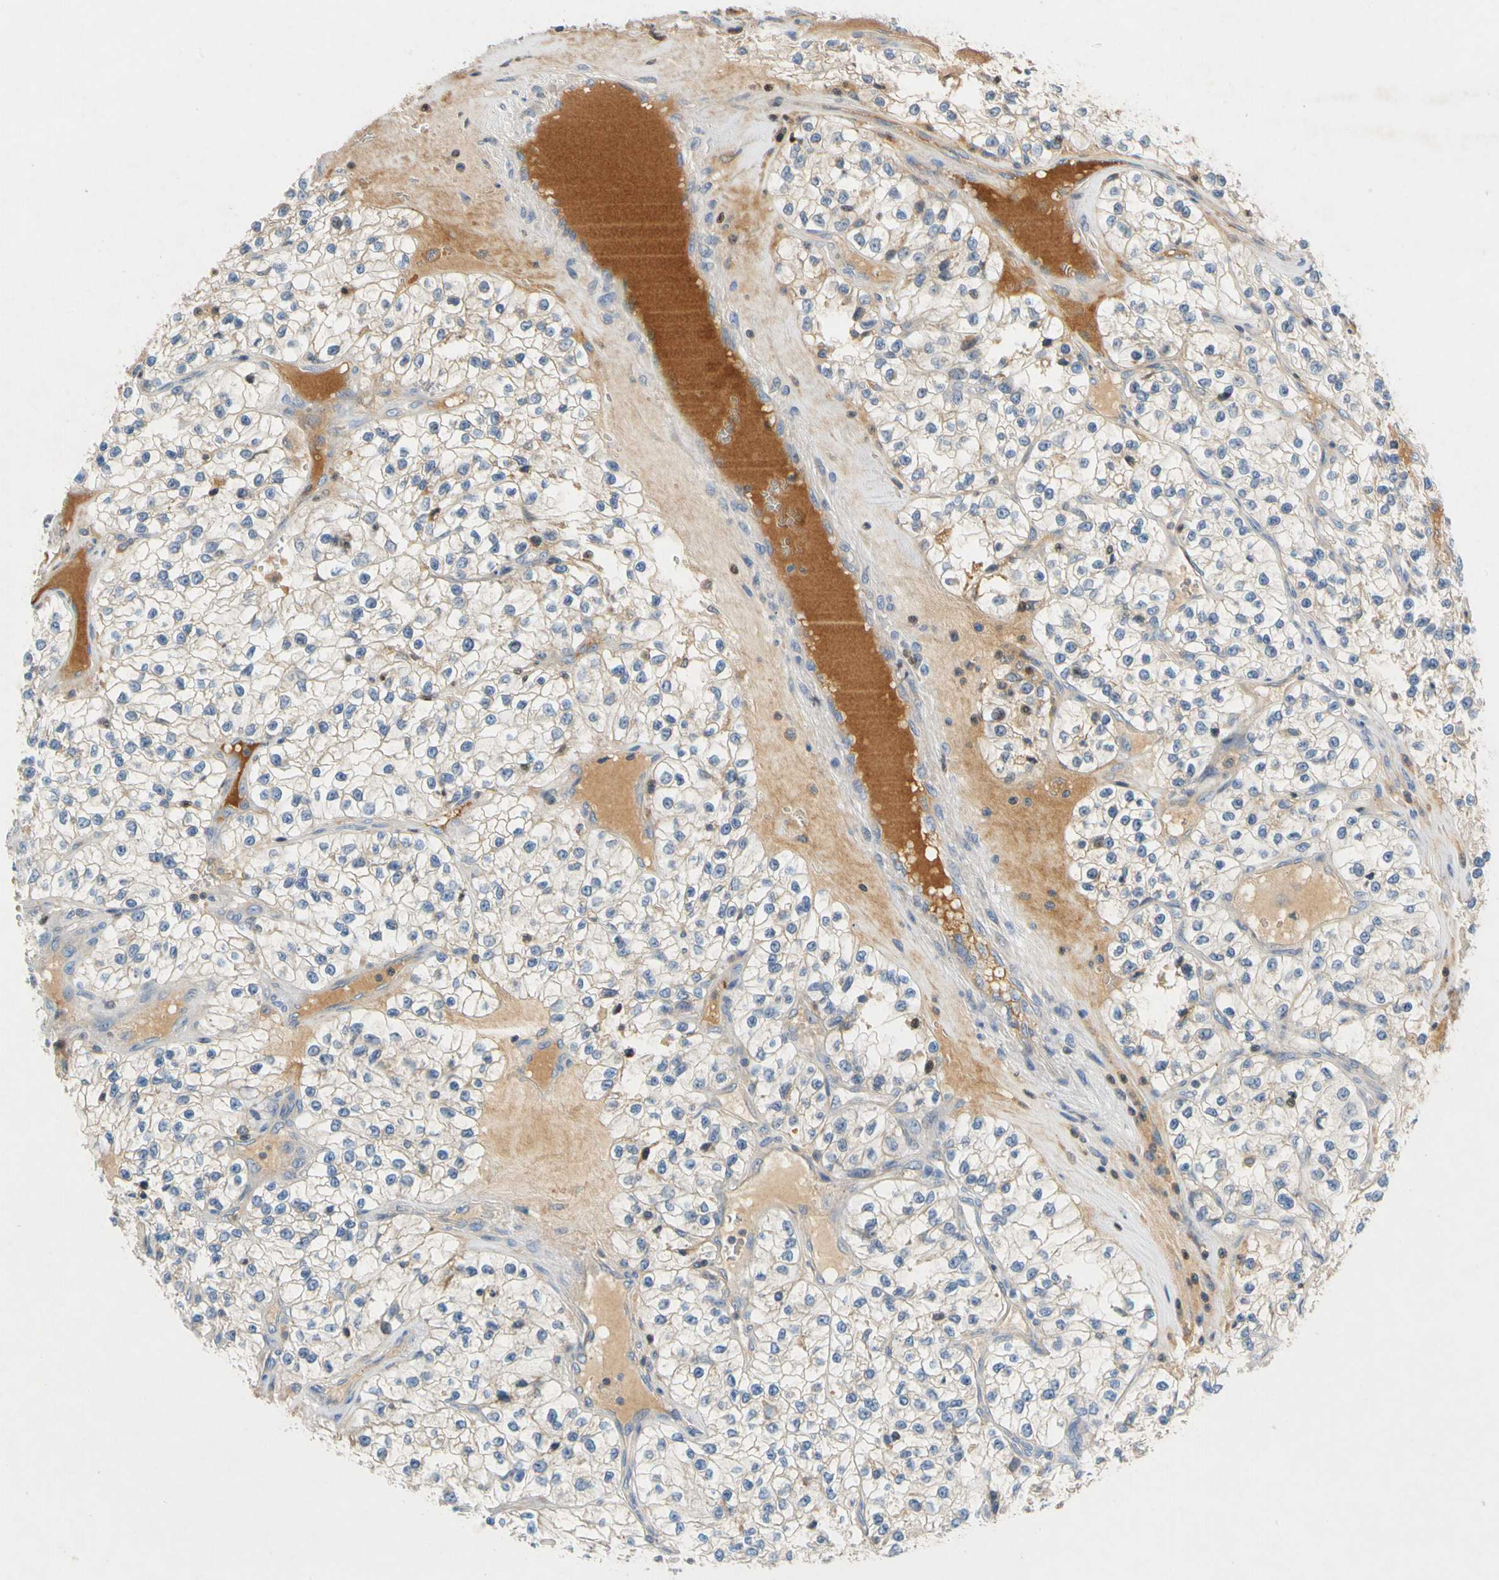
{"staining": {"intensity": "weak", "quantity": "<25%", "location": "cytoplasmic/membranous"}, "tissue": "renal cancer", "cell_type": "Tumor cells", "image_type": "cancer", "snomed": [{"axis": "morphology", "description": "Adenocarcinoma, NOS"}, {"axis": "topography", "description": "Kidney"}], "caption": "This is an IHC micrograph of renal cancer. There is no expression in tumor cells.", "gene": "SP140", "patient": {"sex": "female", "age": 57}}